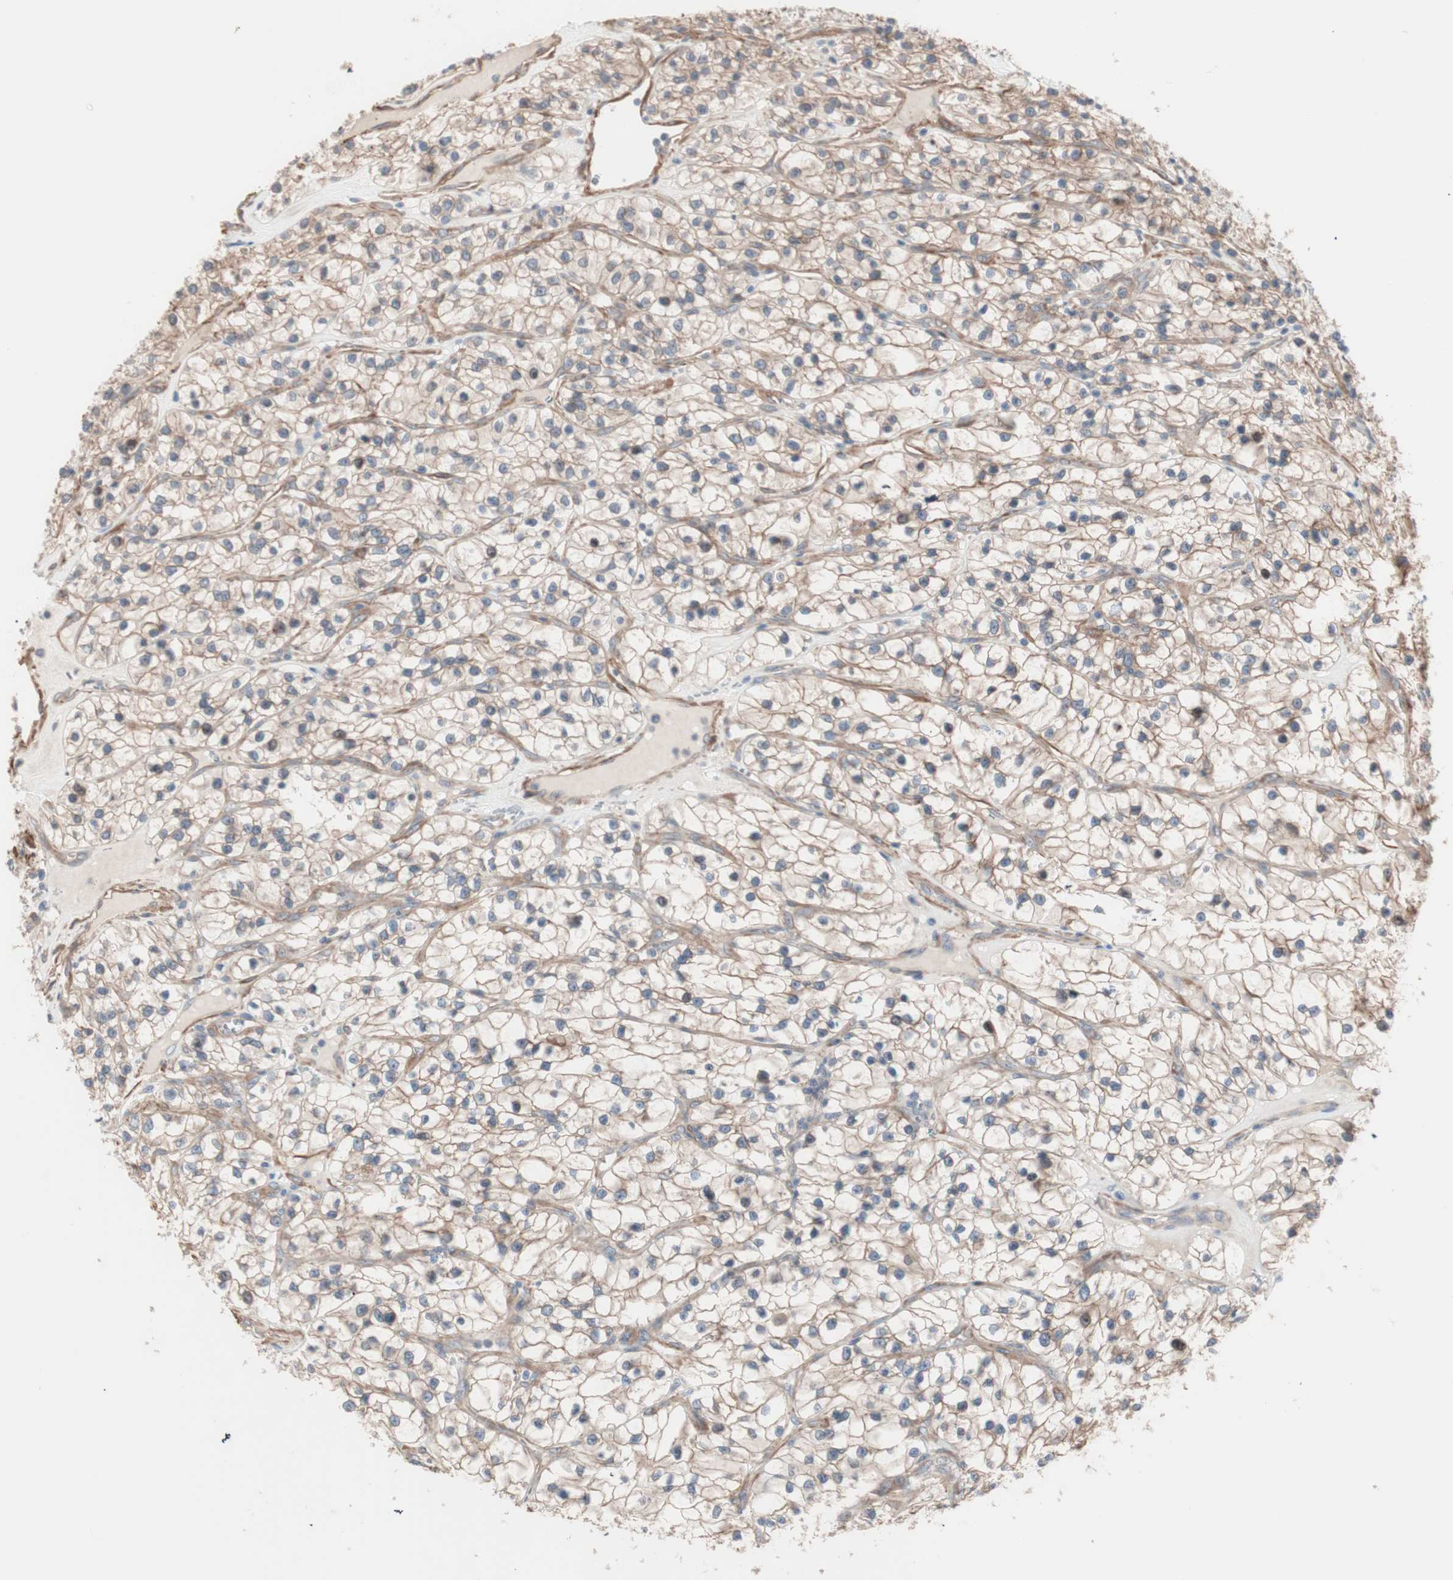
{"staining": {"intensity": "weak", "quantity": "<25%", "location": "cytoplasmic/membranous"}, "tissue": "renal cancer", "cell_type": "Tumor cells", "image_type": "cancer", "snomed": [{"axis": "morphology", "description": "Adenocarcinoma, NOS"}, {"axis": "topography", "description": "Kidney"}], "caption": "Human renal cancer stained for a protein using immunohistochemistry shows no staining in tumor cells.", "gene": "ALG5", "patient": {"sex": "female", "age": 57}}